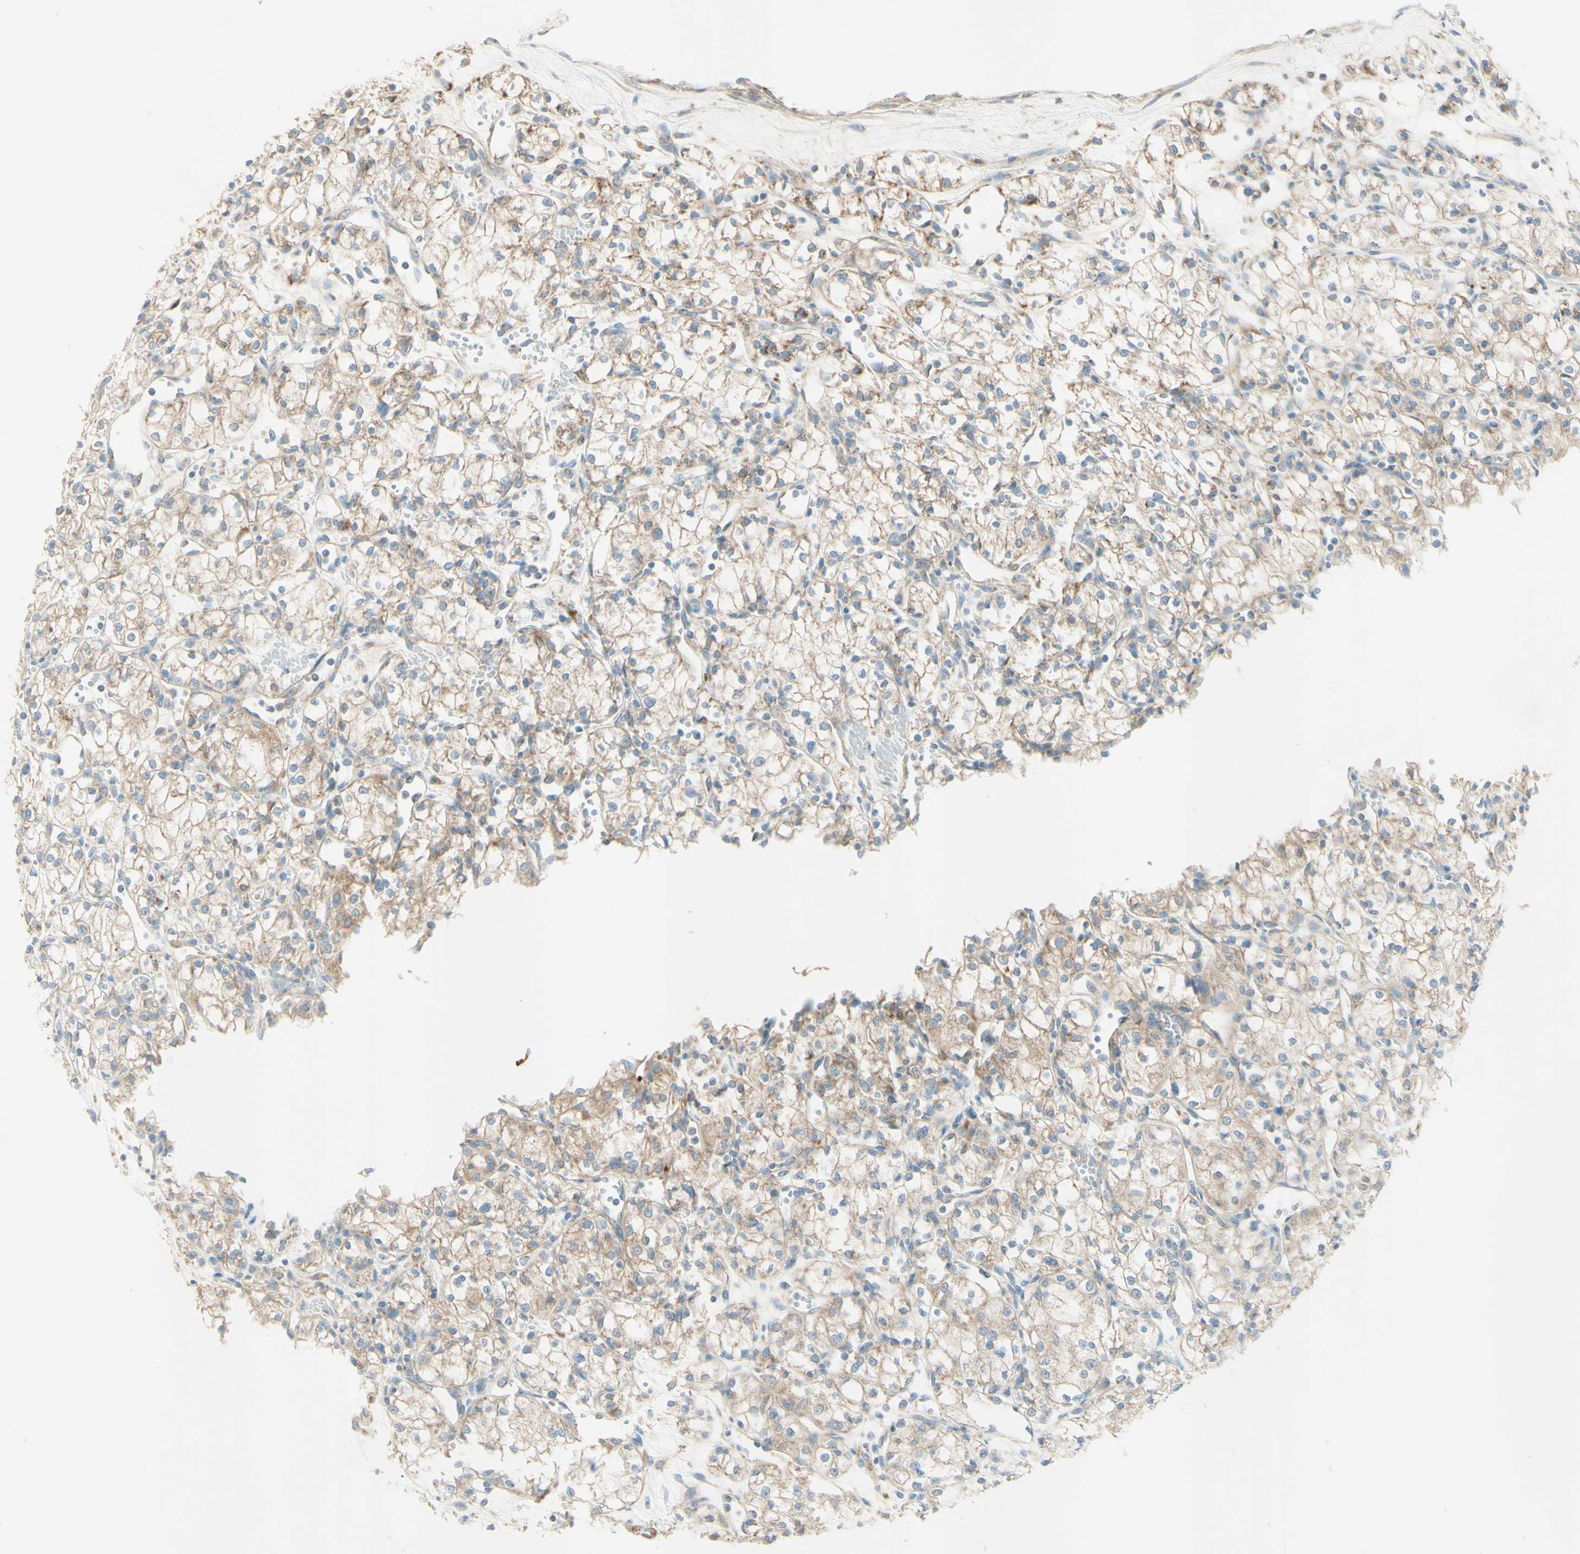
{"staining": {"intensity": "weak", "quantity": "25%-75%", "location": "cytoplasmic/membranous"}, "tissue": "renal cancer", "cell_type": "Tumor cells", "image_type": "cancer", "snomed": [{"axis": "morphology", "description": "Normal tissue, NOS"}, {"axis": "morphology", "description": "Adenocarcinoma, NOS"}, {"axis": "topography", "description": "Kidney"}], "caption": "Immunohistochemical staining of human adenocarcinoma (renal) displays low levels of weak cytoplasmic/membranous positivity in about 25%-75% of tumor cells.", "gene": "ARMC10", "patient": {"sex": "male", "age": 59}}